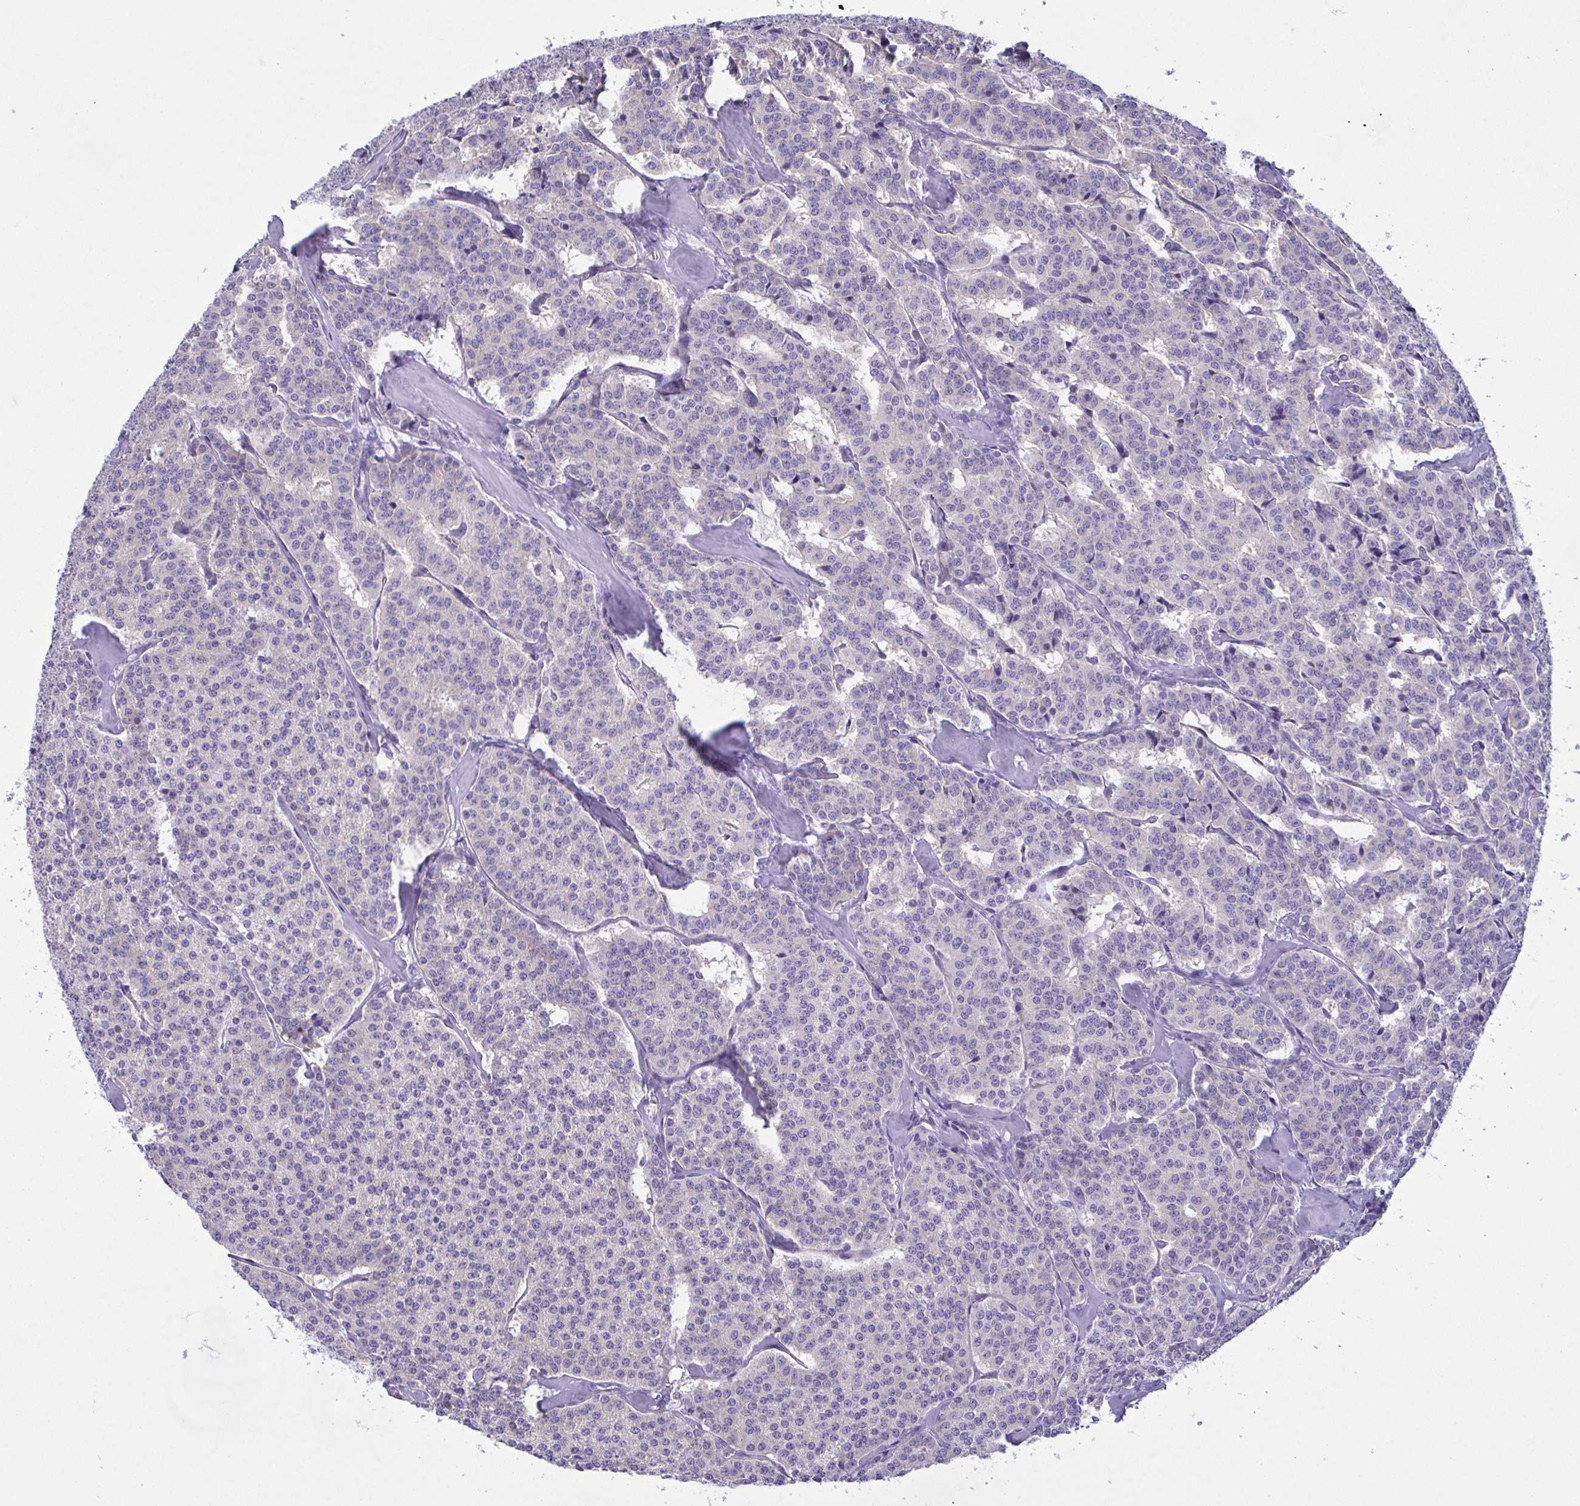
{"staining": {"intensity": "negative", "quantity": "none", "location": "none"}, "tissue": "carcinoid", "cell_type": "Tumor cells", "image_type": "cancer", "snomed": [{"axis": "morphology", "description": "Normal tissue, NOS"}, {"axis": "morphology", "description": "Carcinoid, malignant, NOS"}, {"axis": "topography", "description": "Lung"}], "caption": "This is a micrograph of immunohistochemistry staining of malignant carcinoid, which shows no expression in tumor cells.", "gene": "TNNI3", "patient": {"sex": "female", "age": 46}}